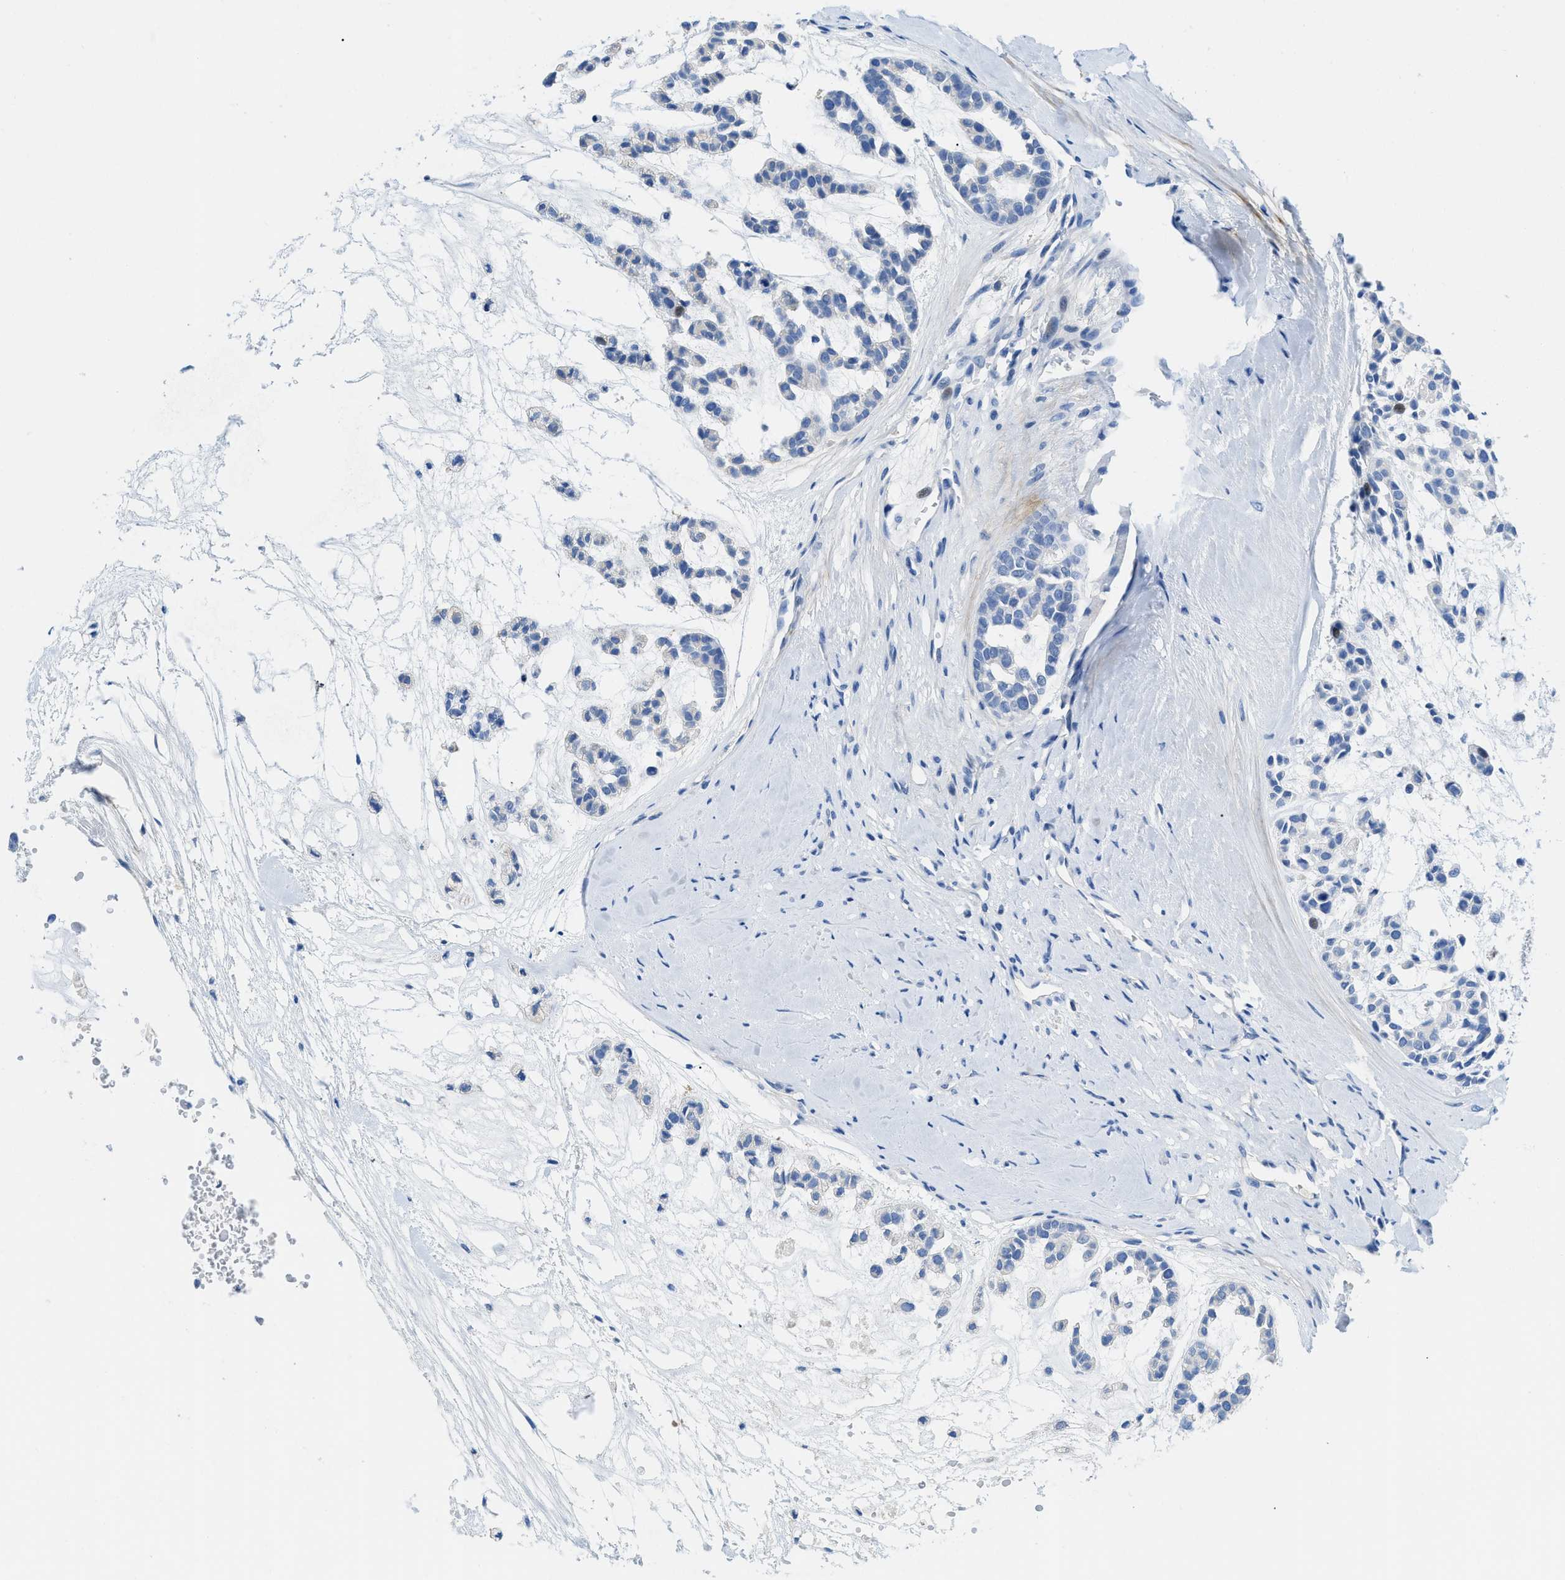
{"staining": {"intensity": "negative", "quantity": "none", "location": "none"}, "tissue": "head and neck cancer", "cell_type": "Tumor cells", "image_type": "cancer", "snomed": [{"axis": "morphology", "description": "Adenocarcinoma, NOS"}, {"axis": "morphology", "description": "Adenoma, NOS"}, {"axis": "topography", "description": "Head-Neck"}], "caption": "Tumor cells are negative for brown protein staining in head and neck adenoma. The staining is performed using DAB brown chromogen with nuclei counter-stained in using hematoxylin.", "gene": "COL3A1", "patient": {"sex": "female", "age": 55}}